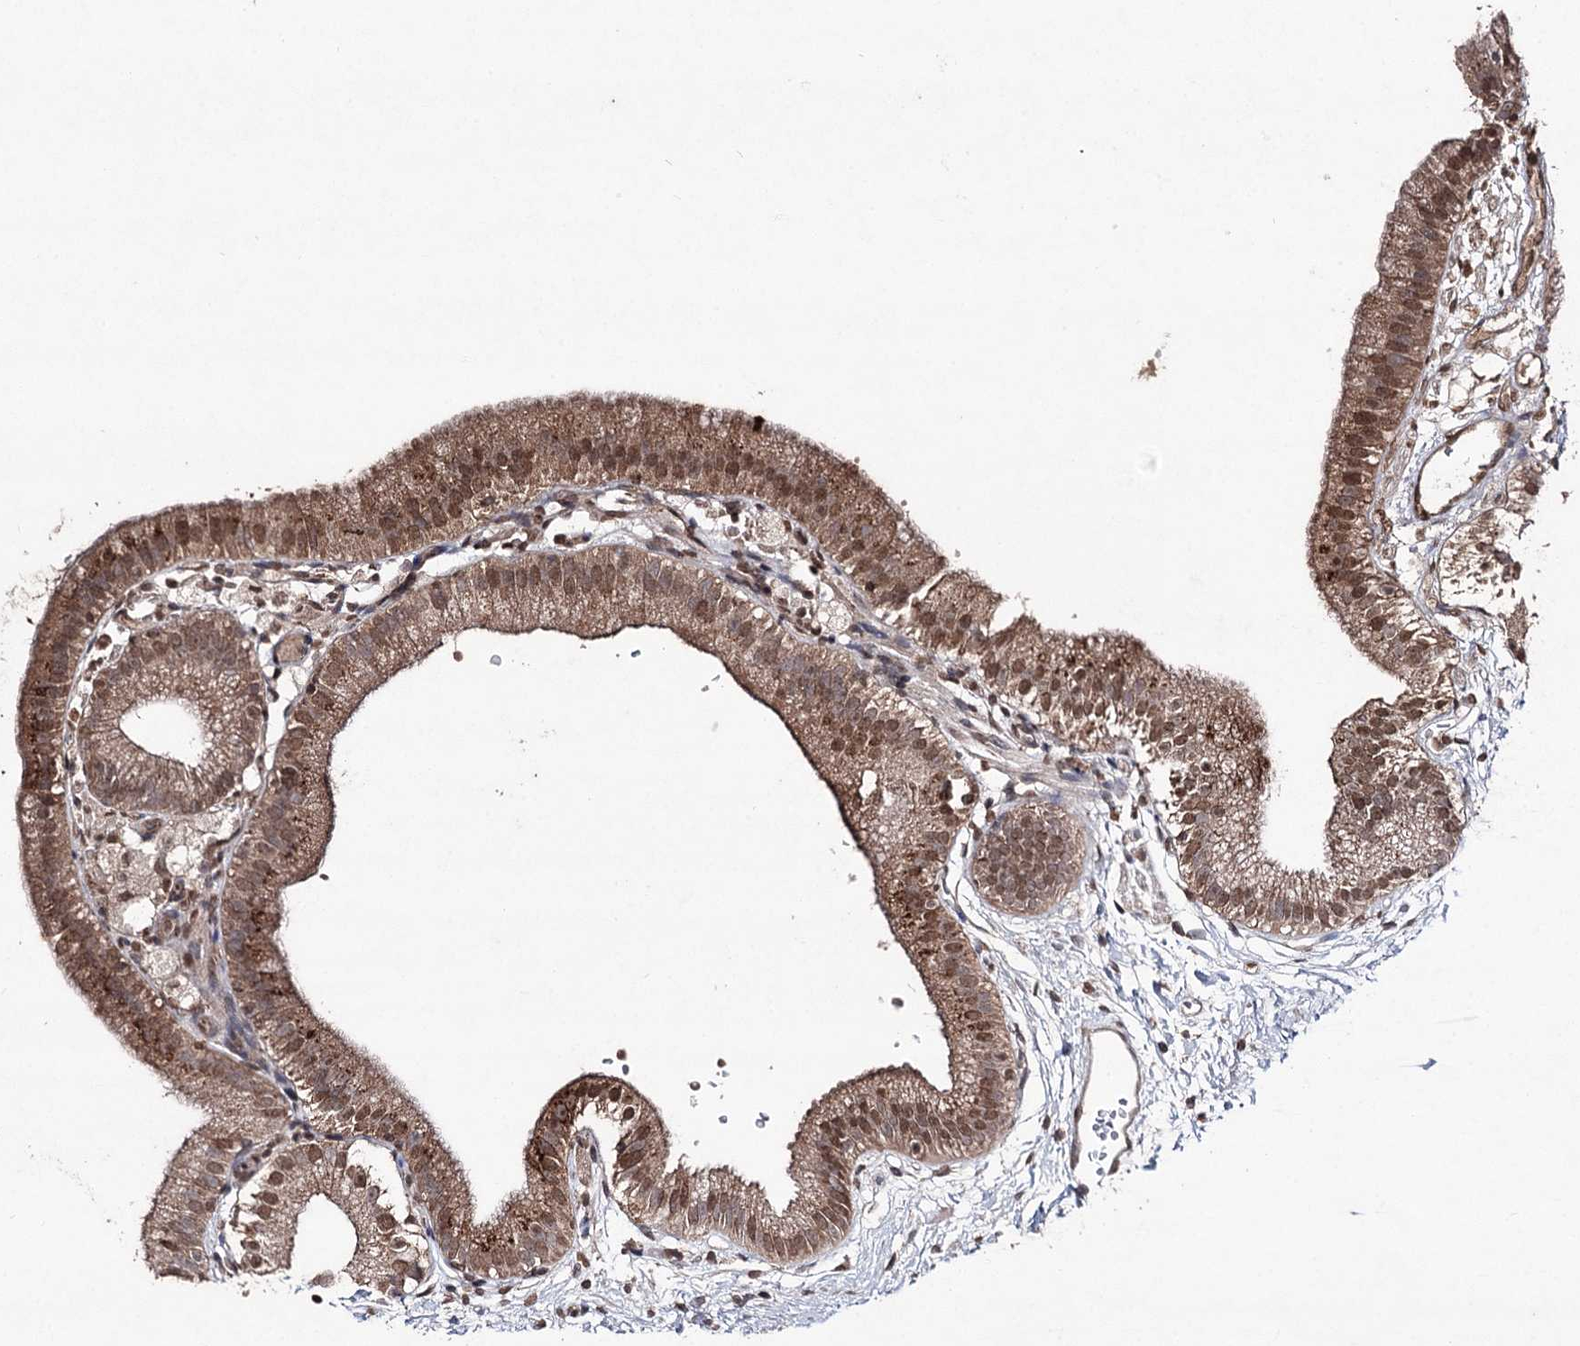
{"staining": {"intensity": "strong", "quantity": ">75%", "location": "nuclear"}, "tissue": "gallbladder", "cell_type": "Glandular cells", "image_type": "normal", "snomed": [{"axis": "morphology", "description": "Normal tissue, NOS"}, {"axis": "topography", "description": "Gallbladder"}], "caption": "Protein expression analysis of benign gallbladder exhibits strong nuclear positivity in about >75% of glandular cells.", "gene": "ATG14", "patient": {"sex": "male", "age": 55}}